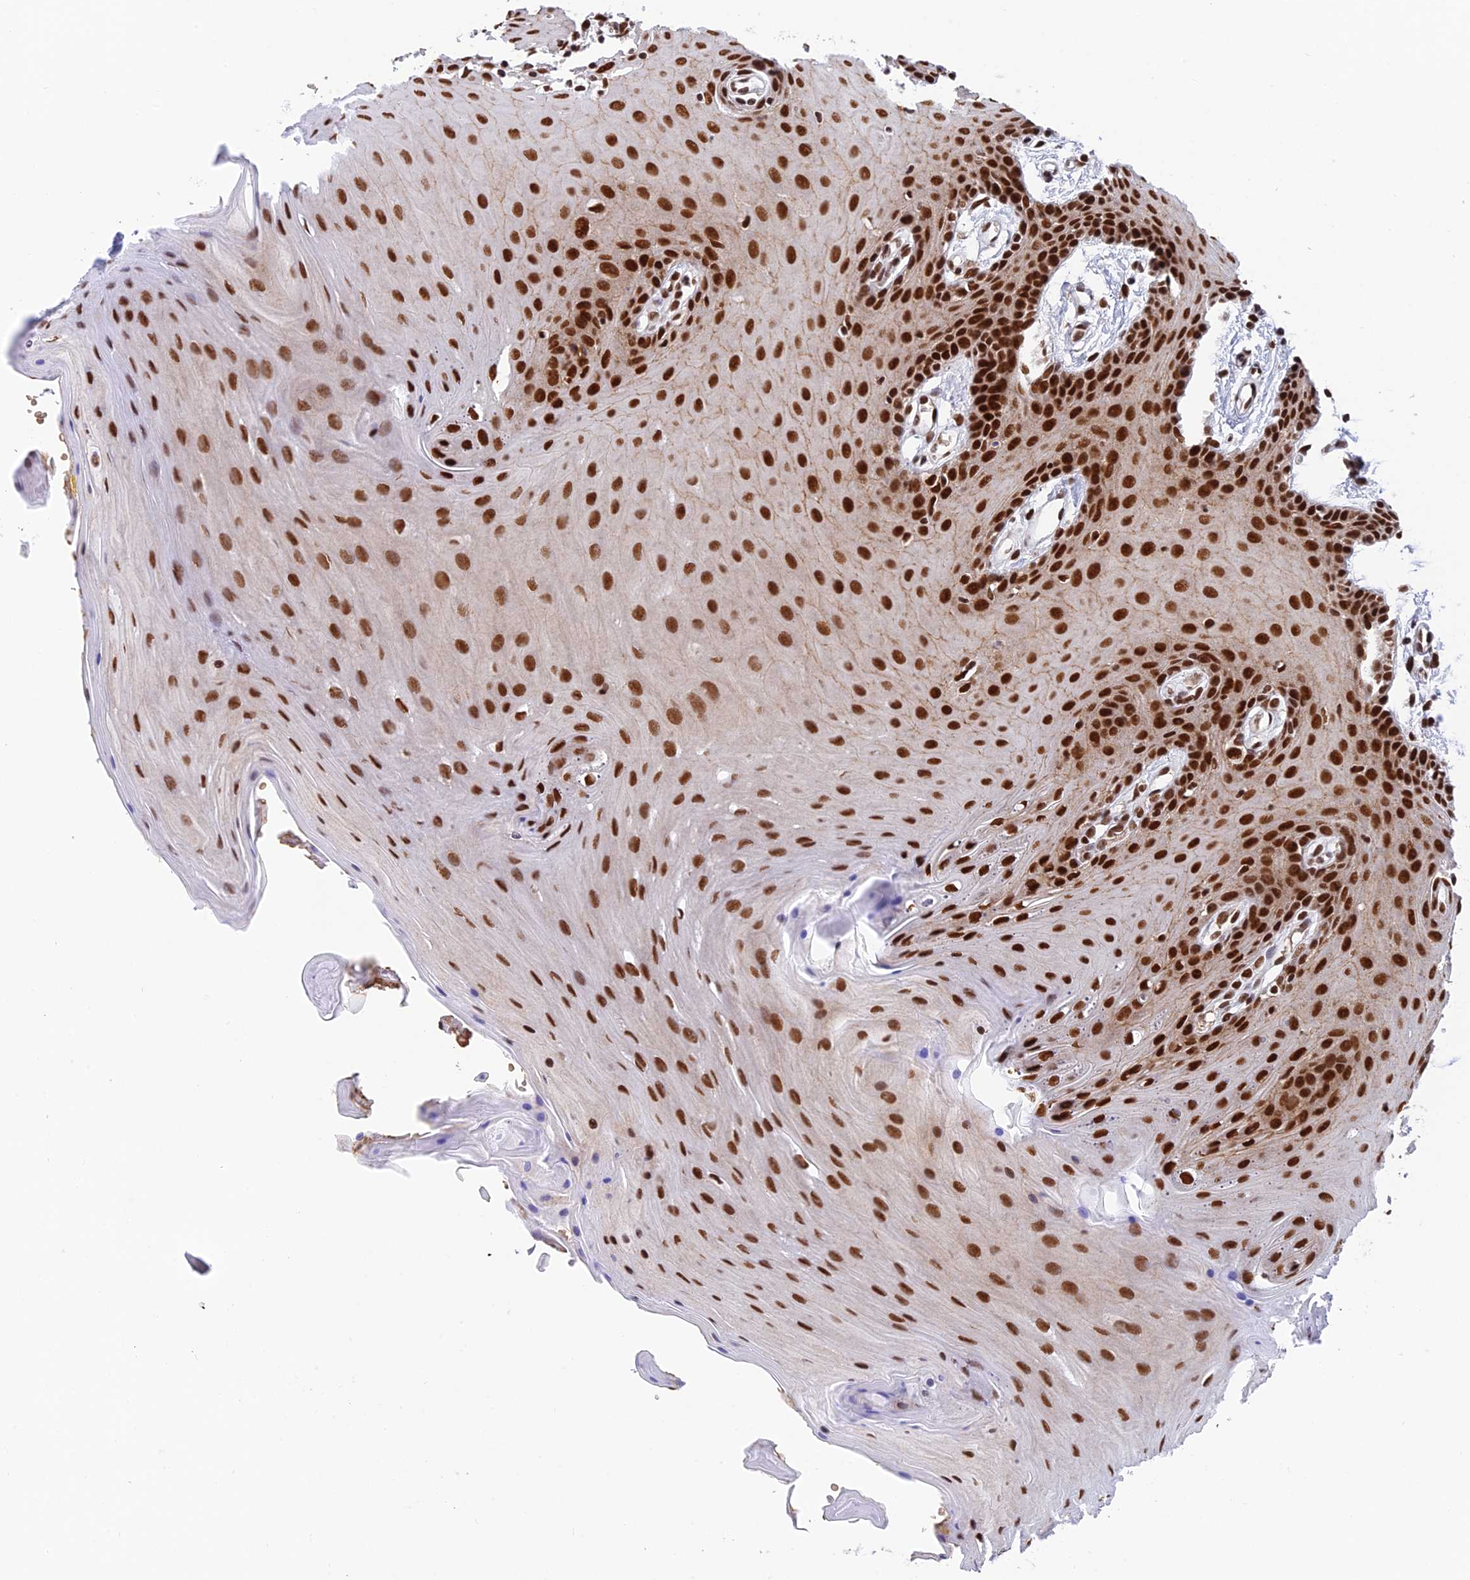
{"staining": {"intensity": "strong", "quantity": ">75%", "location": "nuclear"}, "tissue": "oral mucosa", "cell_type": "Squamous epithelial cells", "image_type": "normal", "snomed": [{"axis": "morphology", "description": "Normal tissue, NOS"}, {"axis": "morphology", "description": "Squamous cell carcinoma, NOS"}, {"axis": "topography", "description": "Skeletal muscle"}, {"axis": "topography", "description": "Oral tissue"}, {"axis": "topography", "description": "Salivary gland"}, {"axis": "topography", "description": "Head-Neck"}], "caption": "IHC of unremarkable oral mucosa displays high levels of strong nuclear positivity in about >75% of squamous epithelial cells.", "gene": "EEF1AKMT3", "patient": {"sex": "male", "age": 54}}